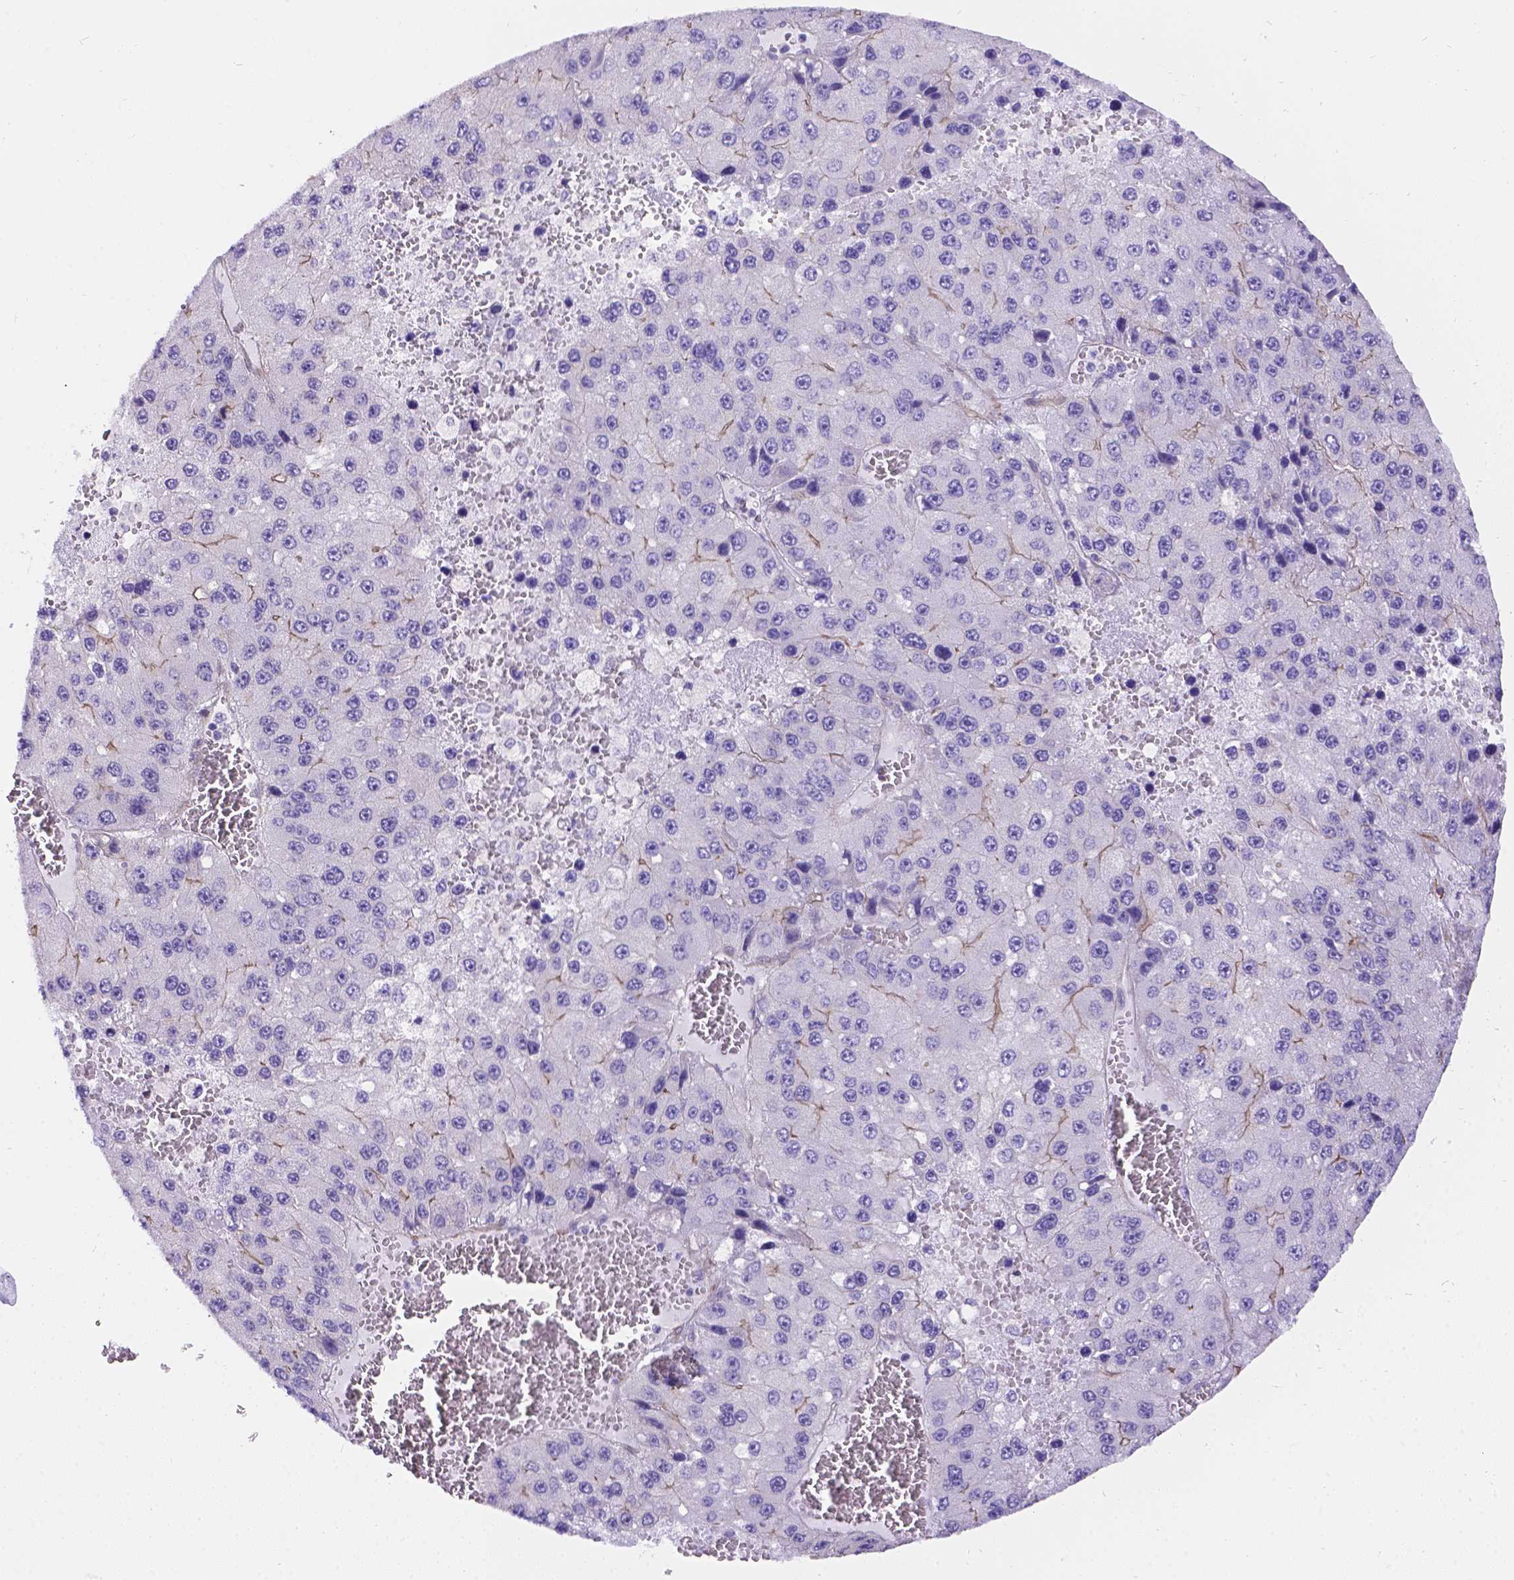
{"staining": {"intensity": "weak", "quantity": "<25%", "location": "cytoplasmic/membranous"}, "tissue": "liver cancer", "cell_type": "Tumor cells", "image_type": "cancer", "snomed": [{"axis": "morphology", "description": "Carcinoma, Hepatocellular, NOS"}, {"axis": "topography", "description": "Liver"}], "caption": "Immunohistochemistry image of neoplastic tissue: human hepatocellular carcinoma (liver) stained with DAB (3,3'-diaminobenzidine) reveals no significant protein expression in tumor cells.", "gene": "PALS1", "patient": {"sex": "female", "age": 73}}